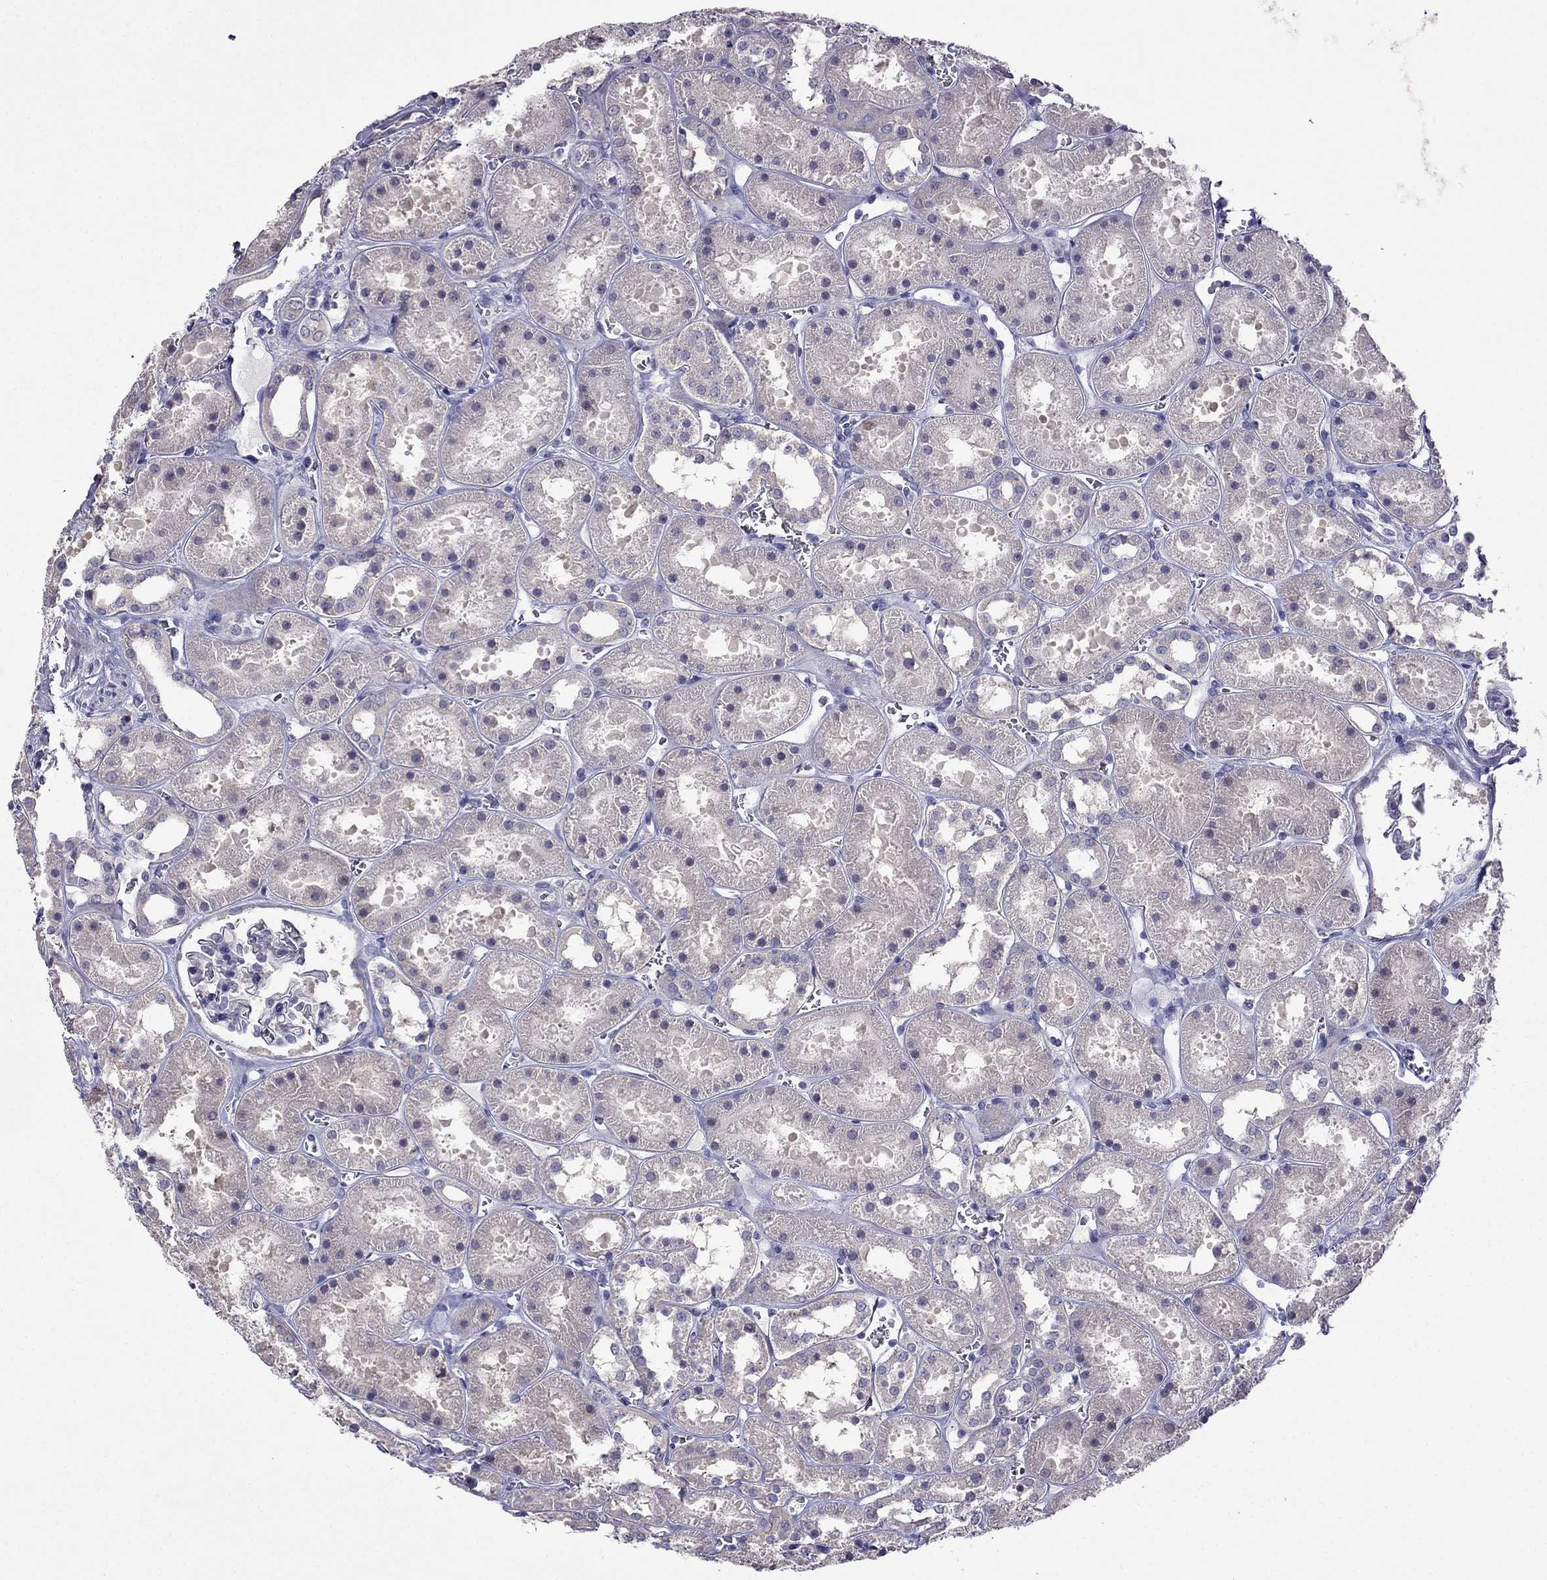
{"staining": {"intensity": "negative", "quantity": "none", "location": "none"}, "tissue": "kidney", "cell_type": "Cells in glomeruli", "image_type": "normal", "snomed": [{"axis": "morphology", "description": "Normal tissue, NOS"}, {"axis": "topography", "description": "Kidney"}], "caption": "An immunohistochemistry photomicrograph of benign kidney is shown. There is no staining in cells in glomeruli of kidney.", "gene": "SCNN1D", "patient": {"sex": "female", "age": 41}}